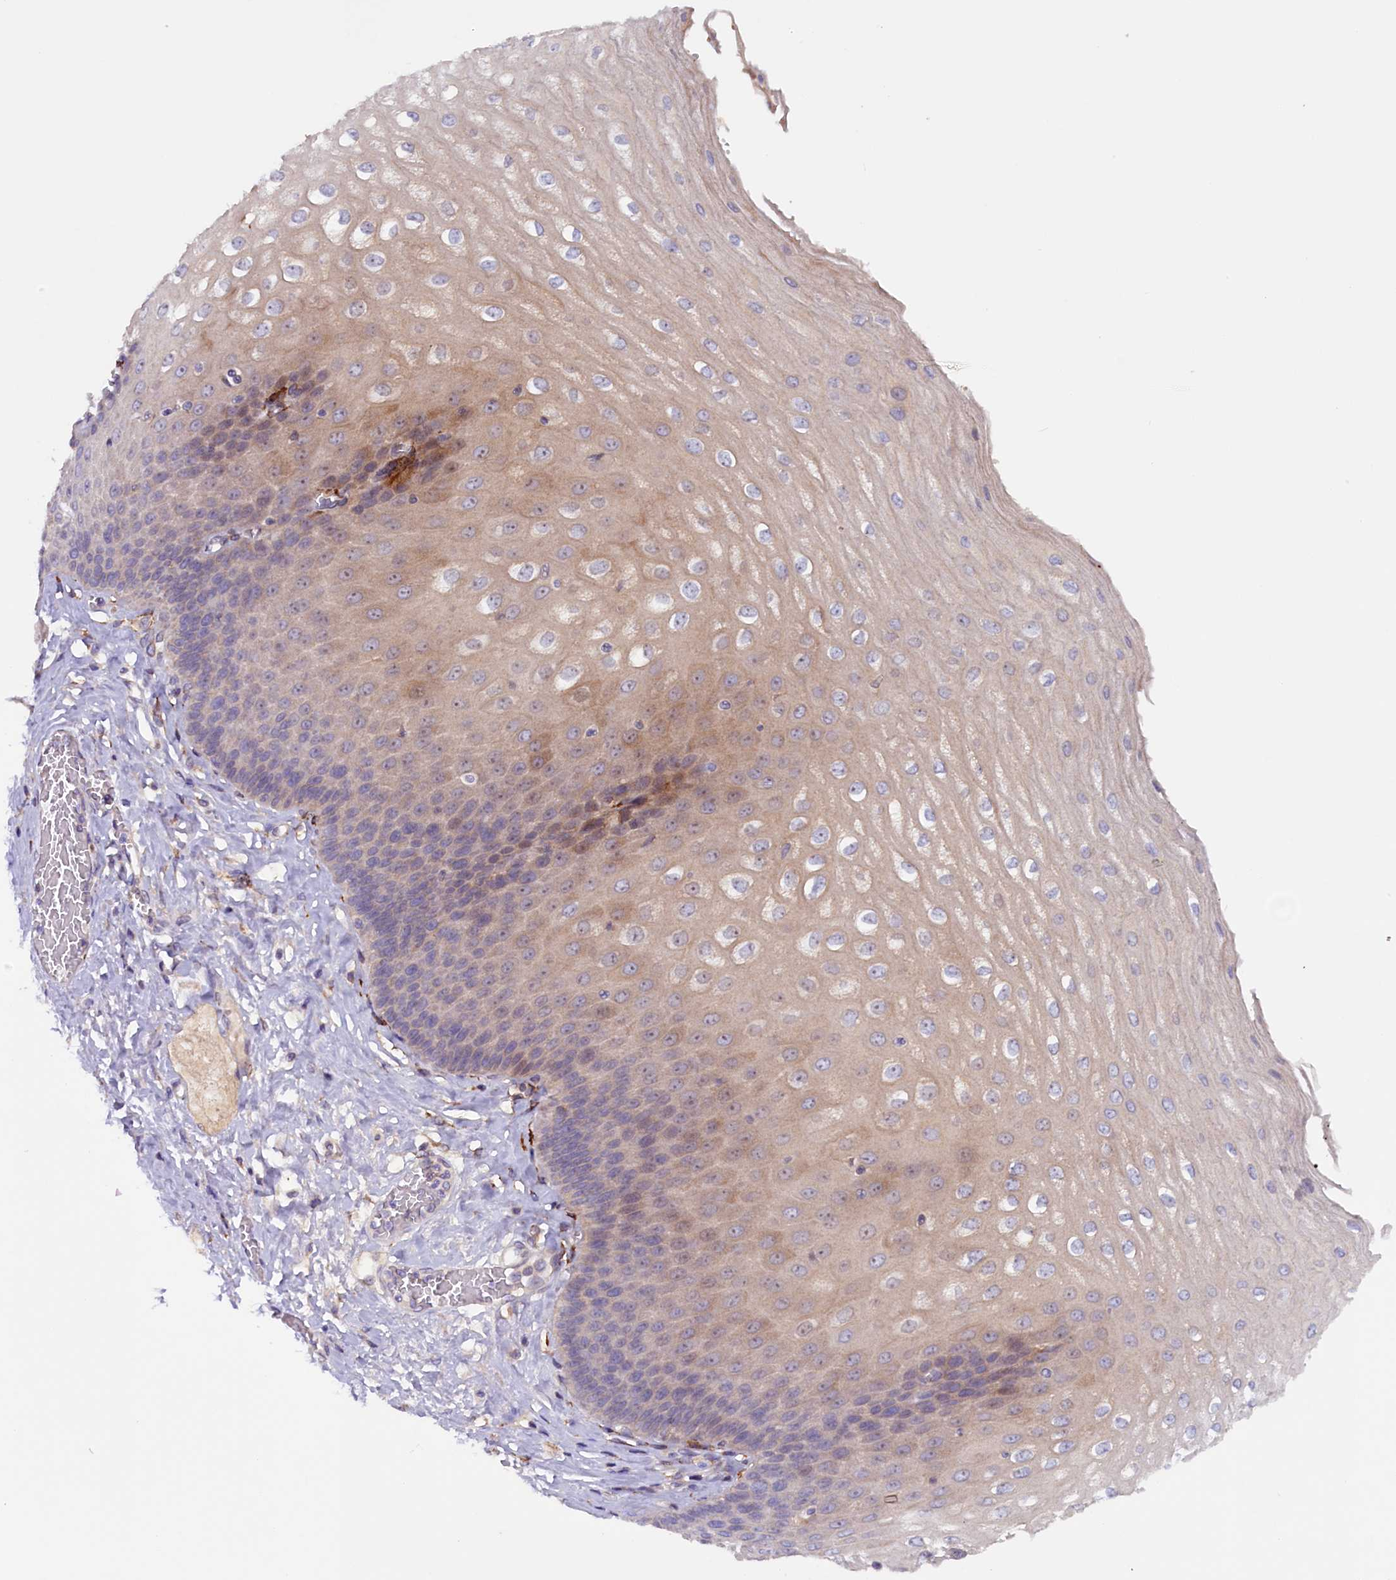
{"staining": {"intensity": "moderate", "quantity": "25%-75%", "location": "cytoplasmic/membranous"}, "tissue": "esophagus", "cell_type": "Squamous epithelial cells", "image_type": "normal", "snomed": [{"axis": "morphology", "description": "Normal tissue, NOS"}, {"axis": "topography", "description": "Esophagus"}], "caption": "Squamous epithelial cells demonstrate medium levels of moderate cytoplasmic/membranous staining in about 25%-75% of cells in normal esophagus.", "gene": "ARRDC4", "patient": {"sex": "male", "age": 60}}